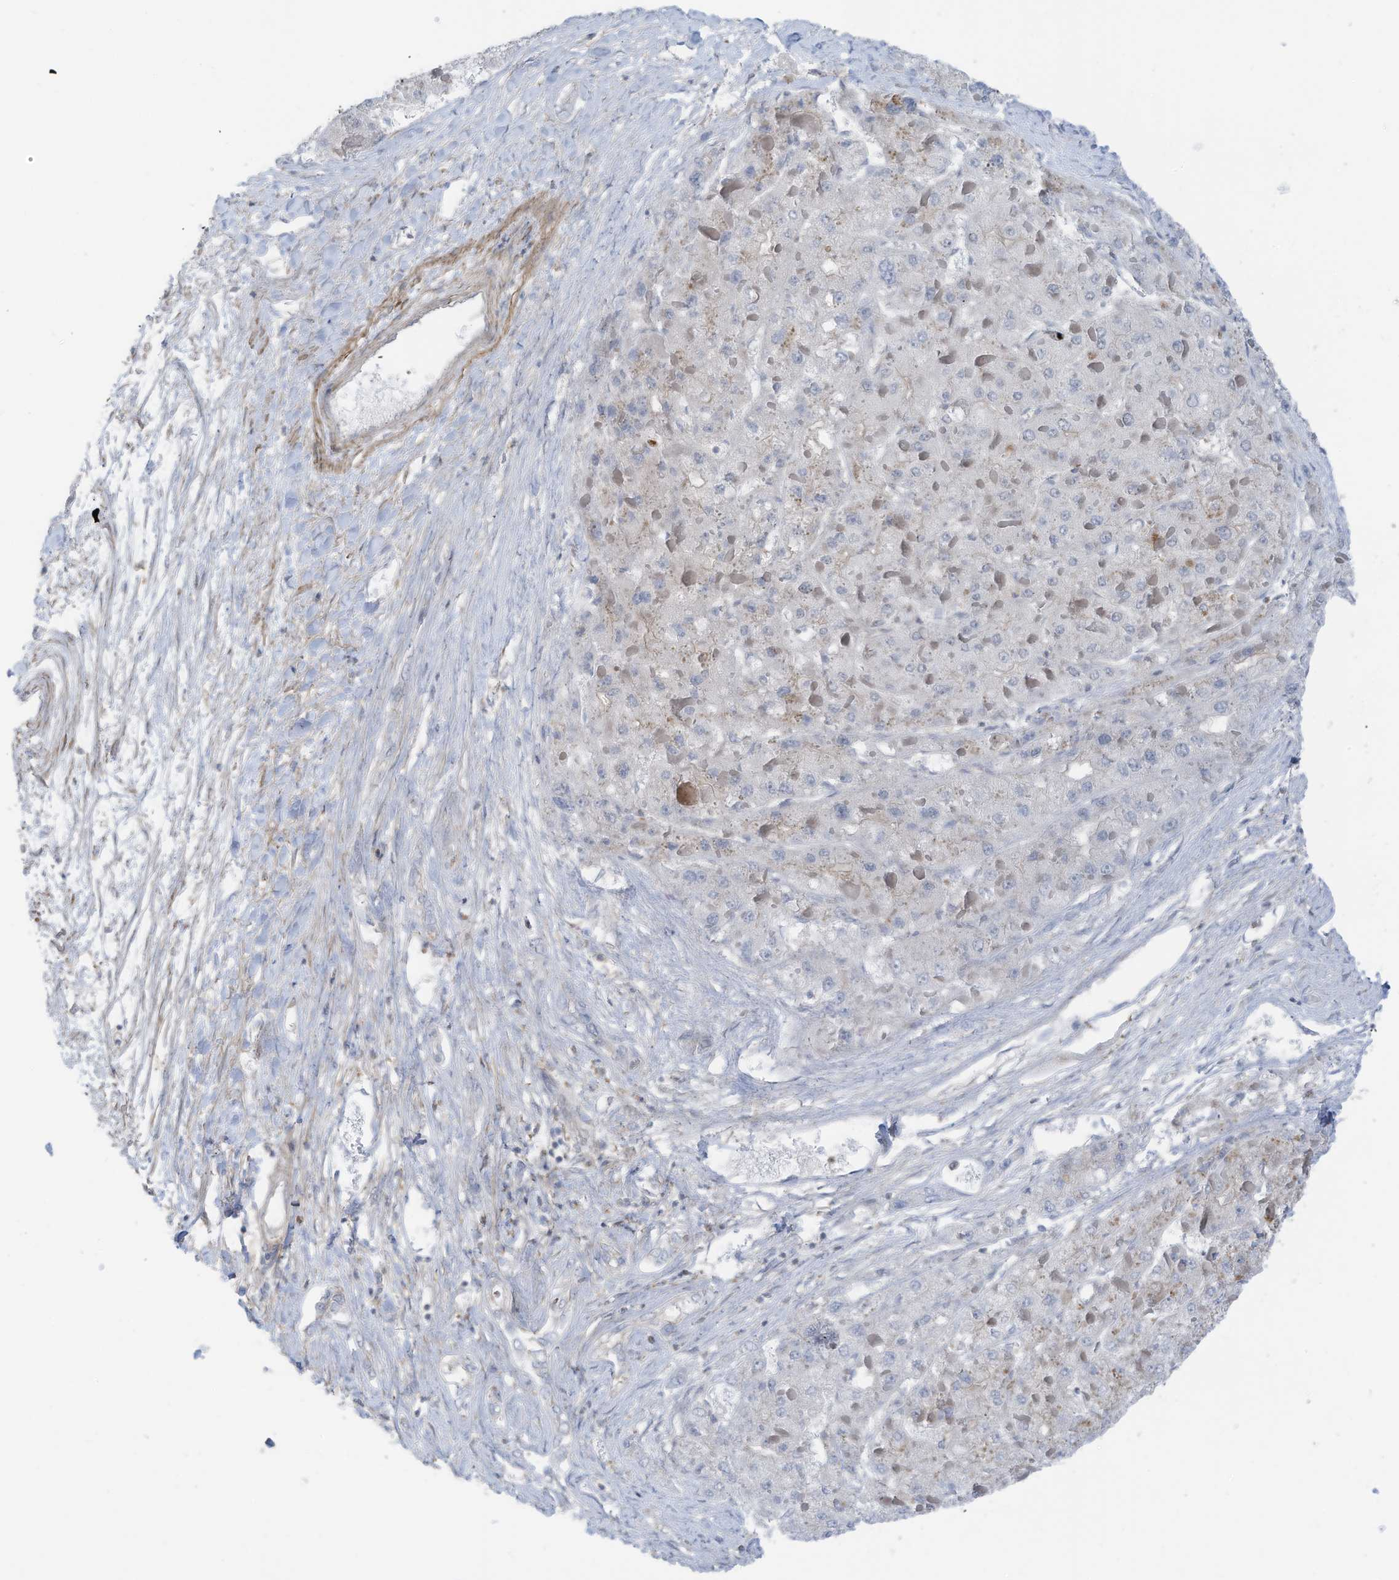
{"staining": {"intensity": "negative", "quantity": "none", "location": "none"}, "tissue": "liver cancer", "cell_type": "Tumor cells", "image_type": "cancer", "snomed": [{"axis": "morphology", "description": "Carcinoma, Hepatocellular, NOS"}, {"axis": "topography", "description": "Liver"}], "caption": "IHC histopathology image of human liver cancer stained for a protein (brown), which demonstrates no expression in tumor cells.", "gene": "ZNF846", "patient": {"sex": "female", "age": 73}}